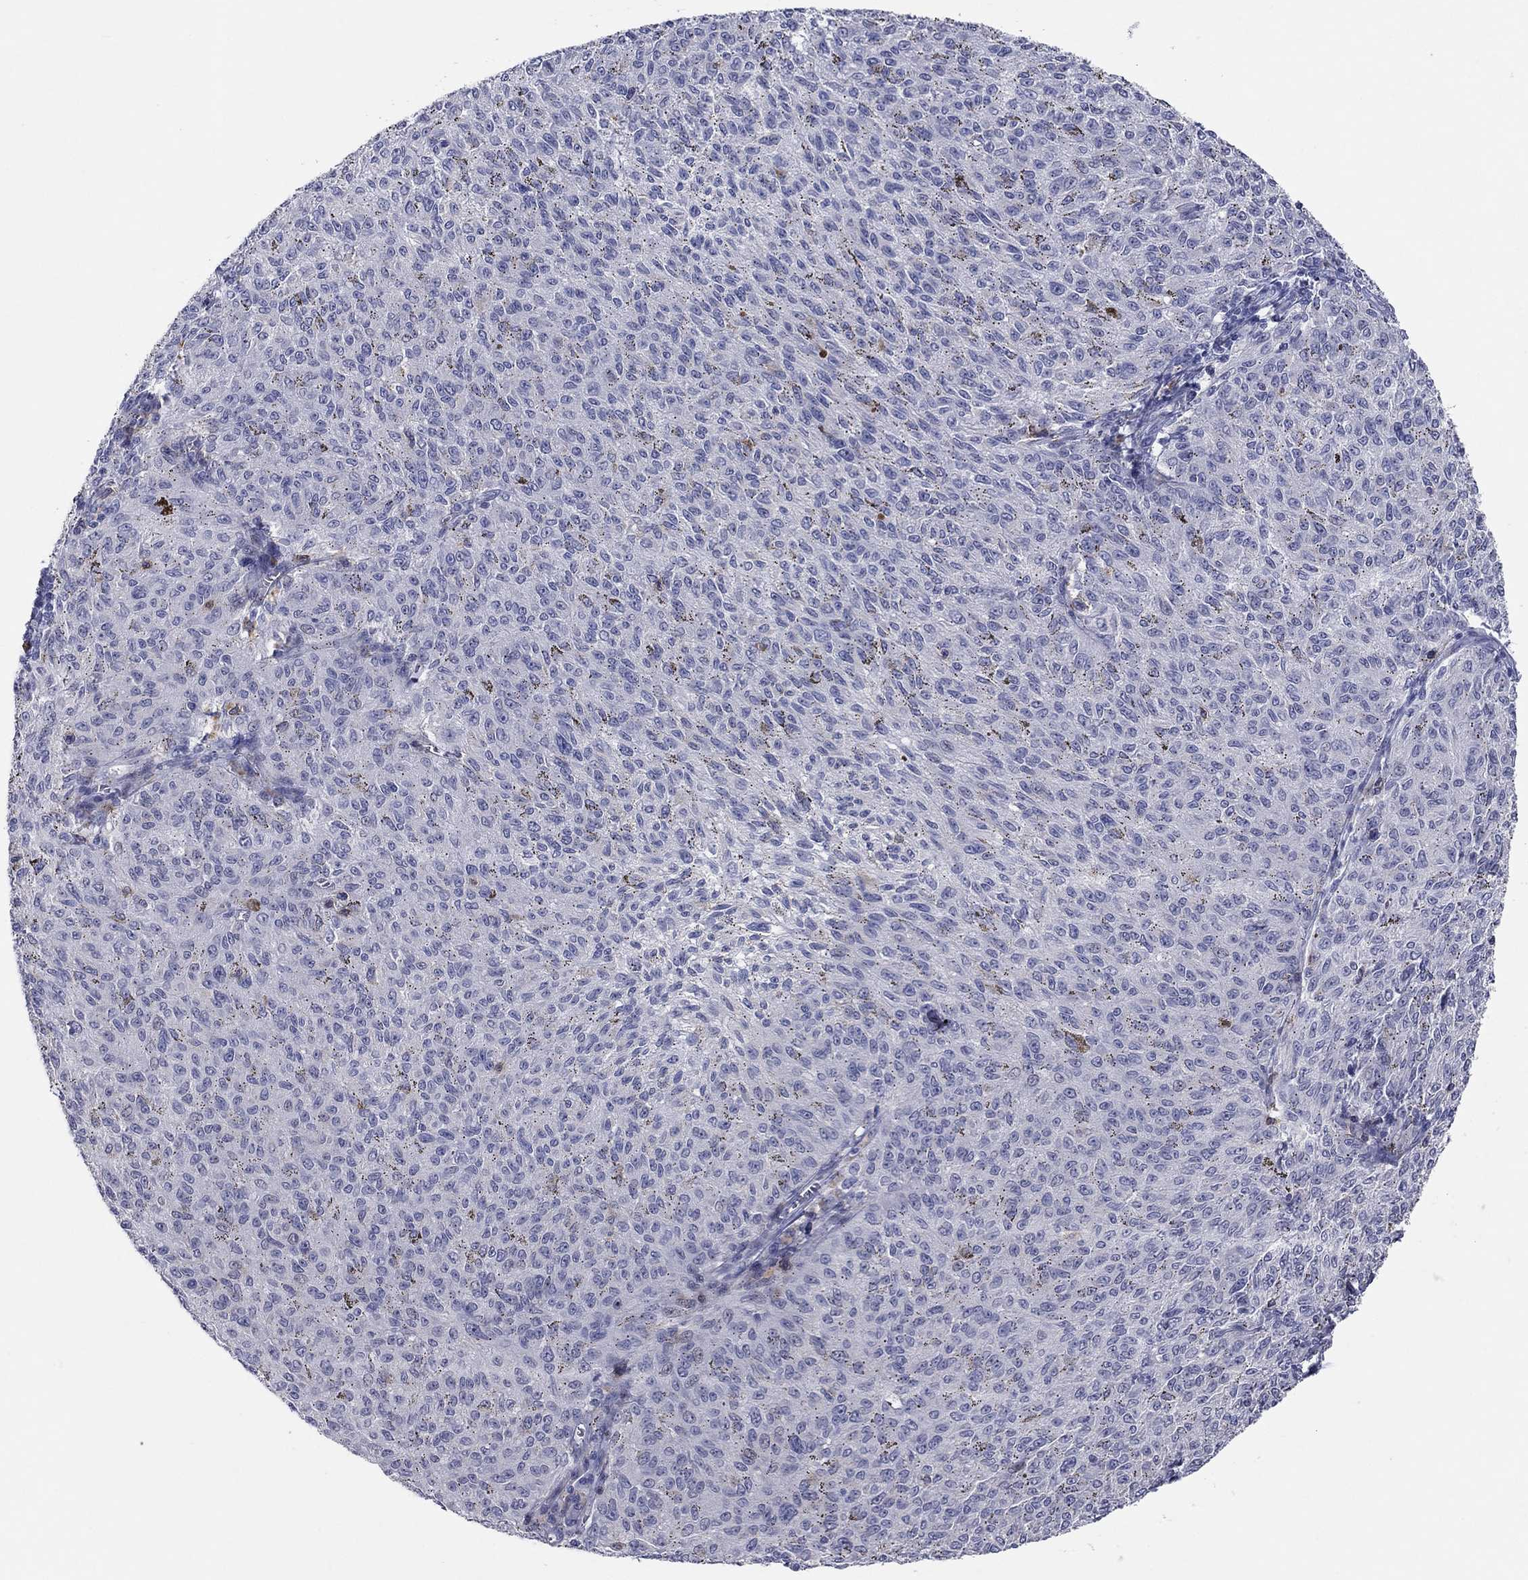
{"staining": {"intensity": "negative", "quantity": "none", "location": "none"}, "tissue": "melanoma", "cell_type": "Tumor cells", "image_type": "cancer", "snomed": [{"axis": "morphology", "description": "Malignant melanoma, NOS"}, {"axis": "topography", "description": "Skin"}], "caption": "High magnification brightfield microscopy of malignant melanoma stained with DAB (3,3'-diaminobenzidine) (brown) and counterstained with hematoxylin (blue): tumor cells show no significant expression. (DAB (3,3'-diaminobenzidine) IHC with hematoxylin counter stain).", "gene": "ITGAE", "patient": {"sex": "female", "age": 72}}